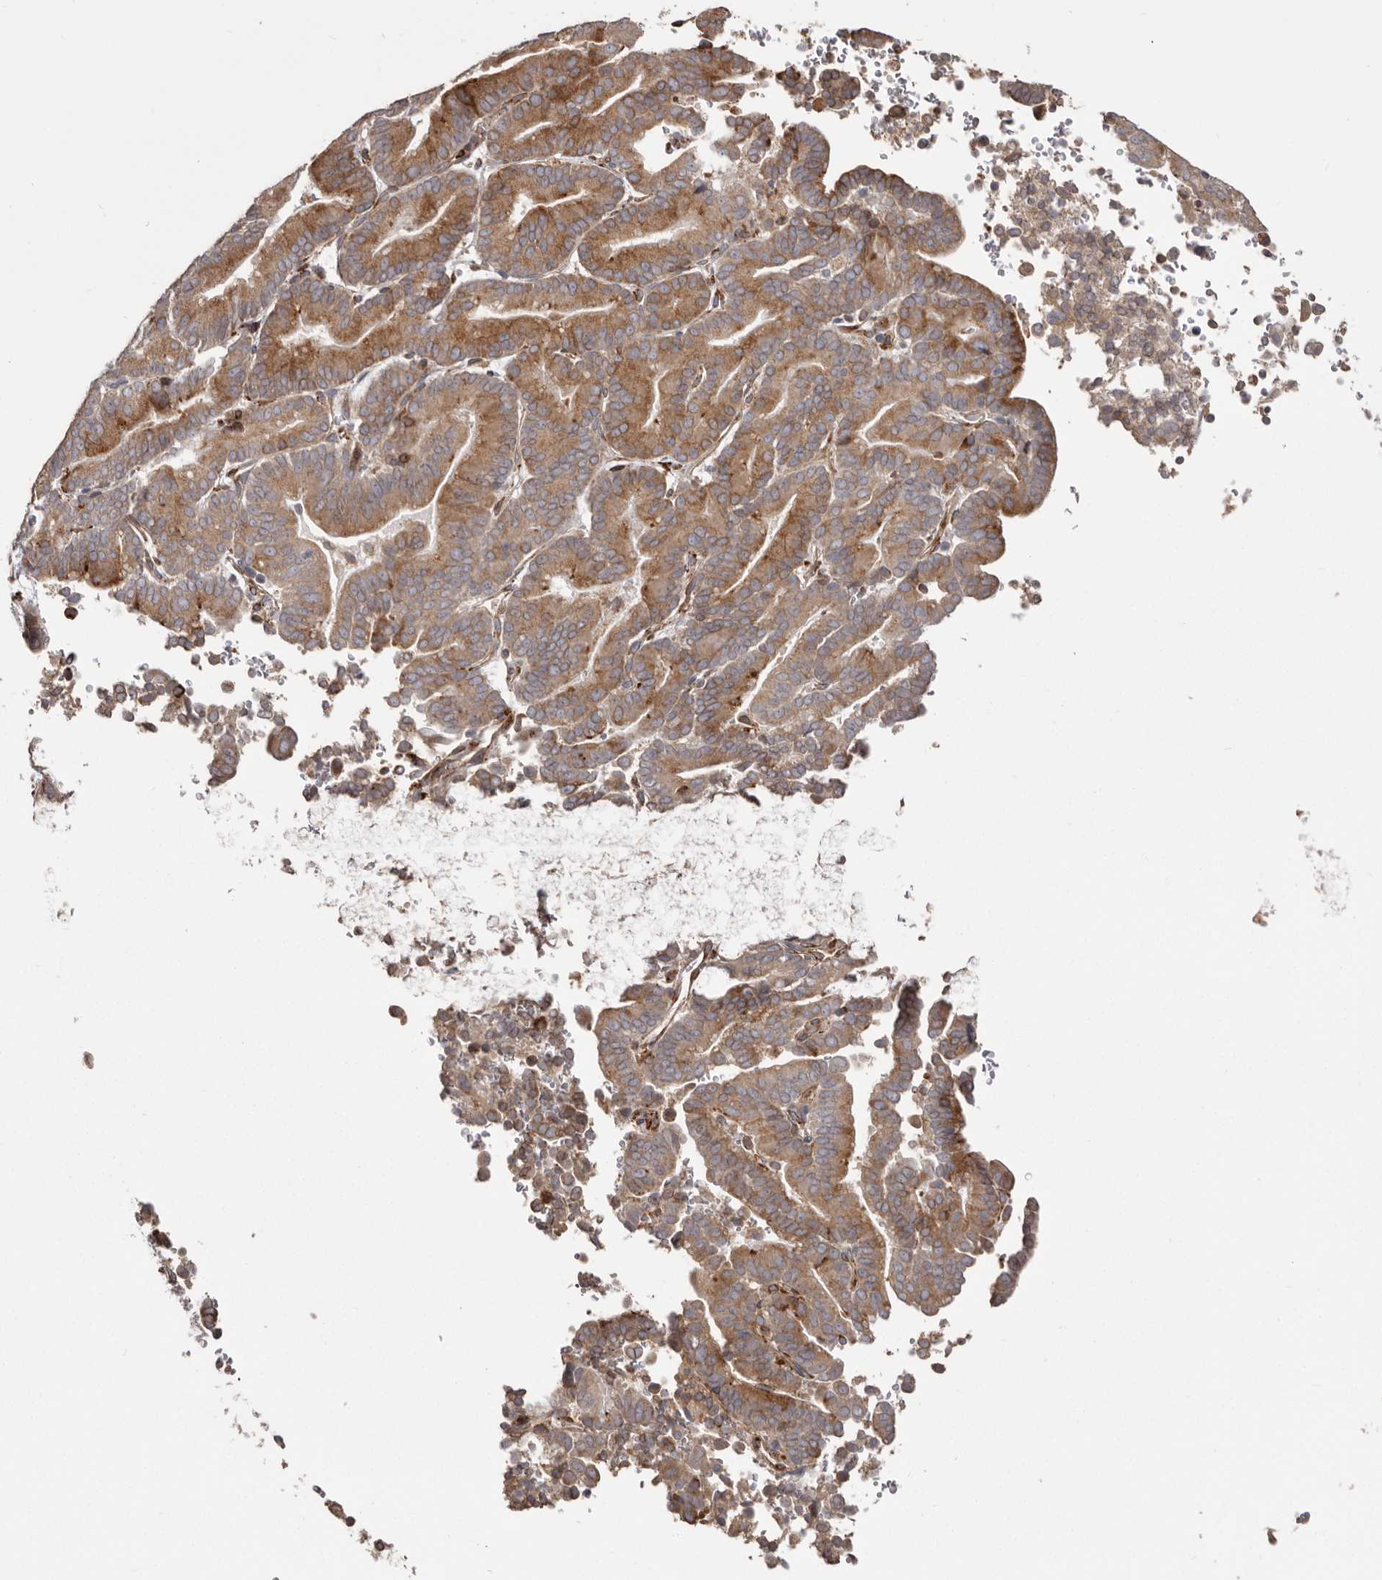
{"staining": {"intensity": "moderate", "quantity": ">75%", "location": "cytoplasmic/membranous"}, "tissue": "liver cancer", "cell_type": "Tumor cells", "image_type": "cancer", "snomed": [{"axis": "morphology", "description": "Cholangiocarcinoma"}, {"axis": "topography", "description": "Liver"}], "caption": "Cholangiocarcinoma (liver) tissue displays moderate cytoplasmic/membranous staining in about >75% of tumor cells The protein of interest is stained brown, and the nuclei are stained in blue (DAB IHC with brightfield microscopy, high magnification).", "gene": "NUP43", "patient": {"sex": "female", "age": 75}}